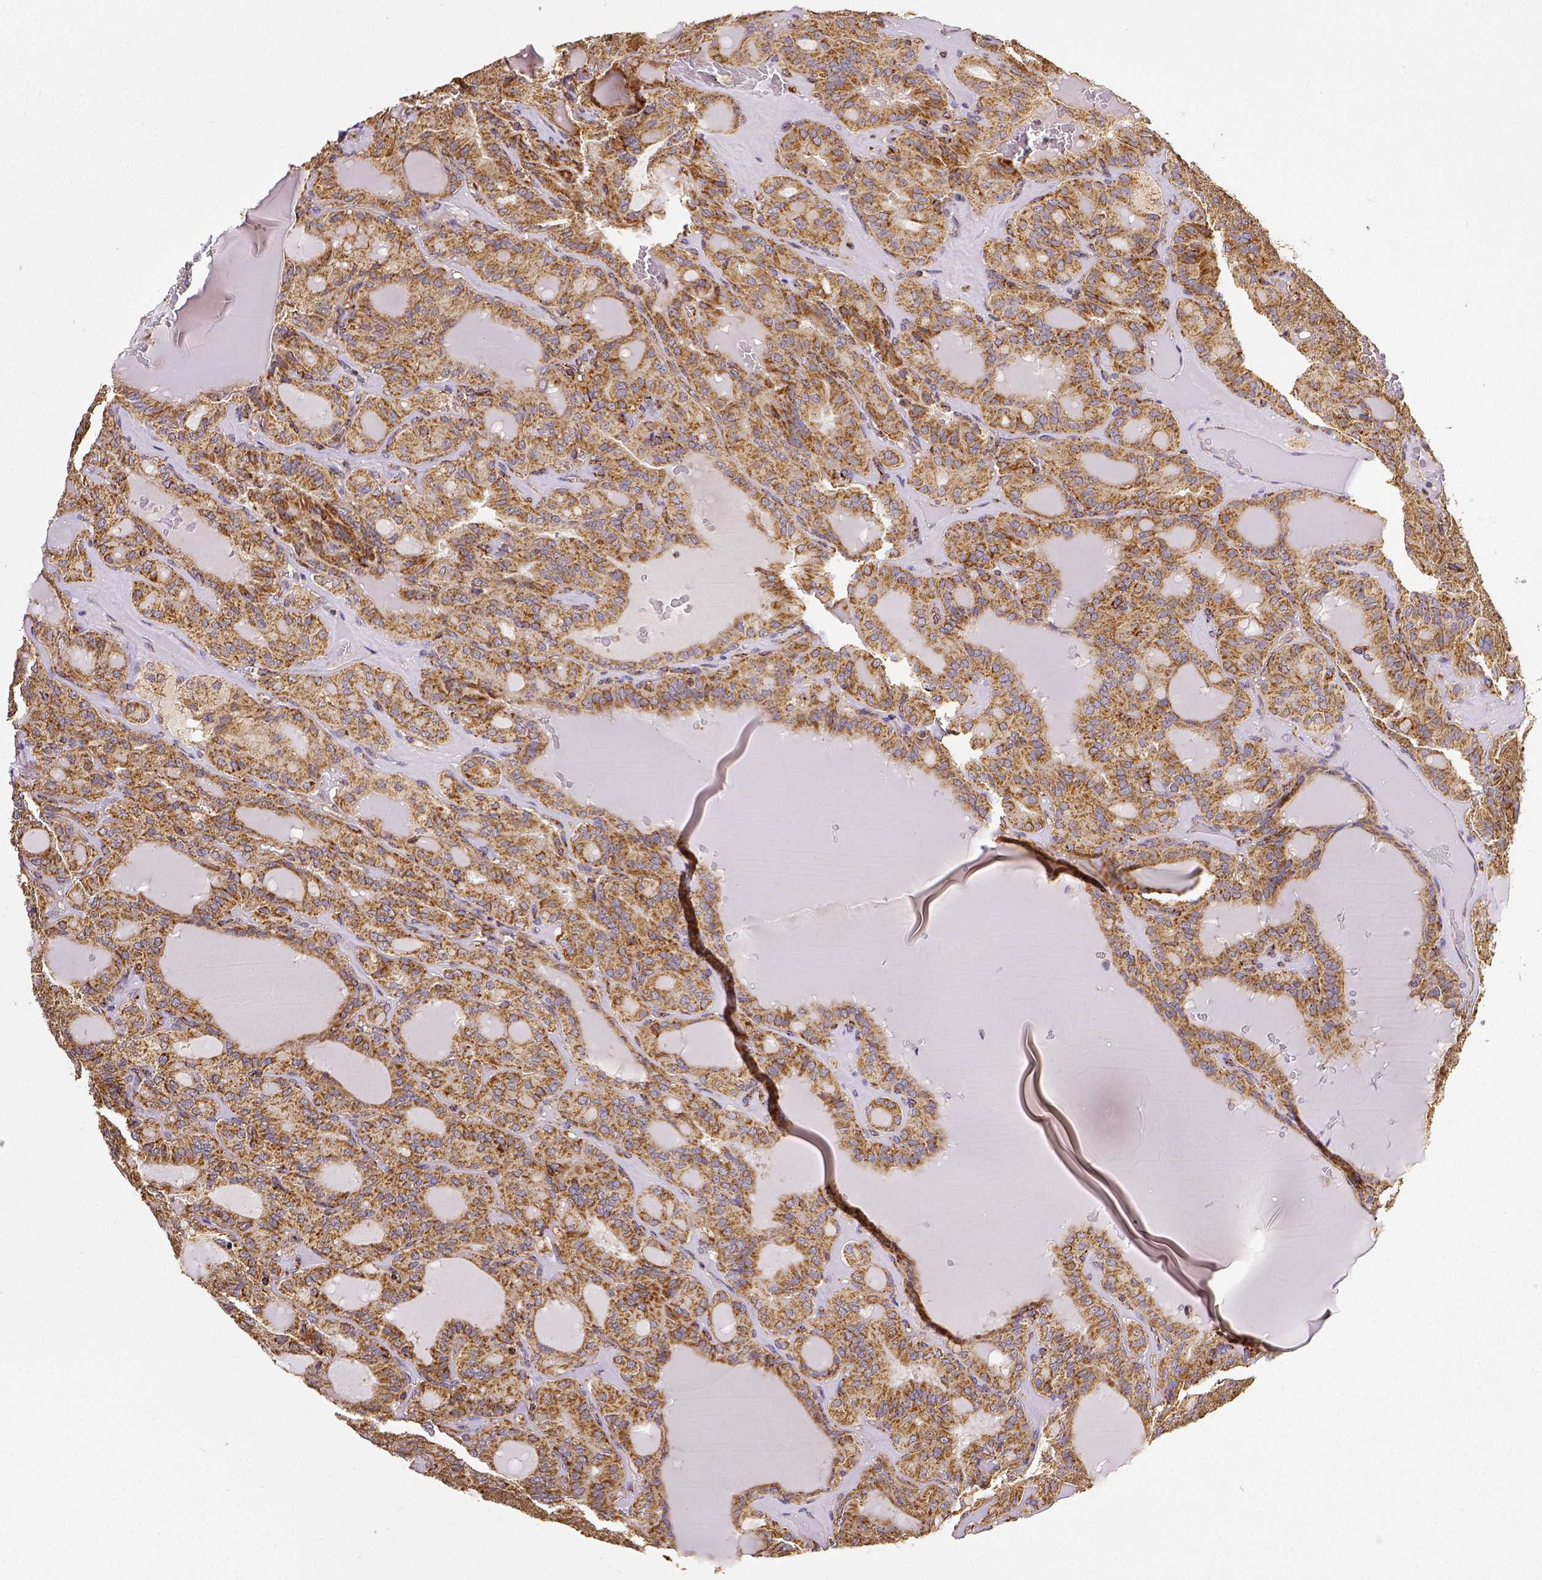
{"staining": {"intensity": "moderate", "quantity": ">75%", "location": "cytoplasmic/membranous"}, "tissue": "thyroid cancer", "cell_type": "Tumor cells", "image_type": "cancer", "snomed": [{"axis": "morphology", "description": "Papillary adenocarcinoma, NOS"}, {"axis": "topography", "description": "Thyroid gland"}], "caption": "Immunohistochemical staining of papillary adenocarcinoma (thyroid) reveals medium levels of moderate cytoplasmic/membranous staining in approximately >75% of tumor cells.", "gene": "SDHB", "patient": {"sex": "male", "age": 87}}